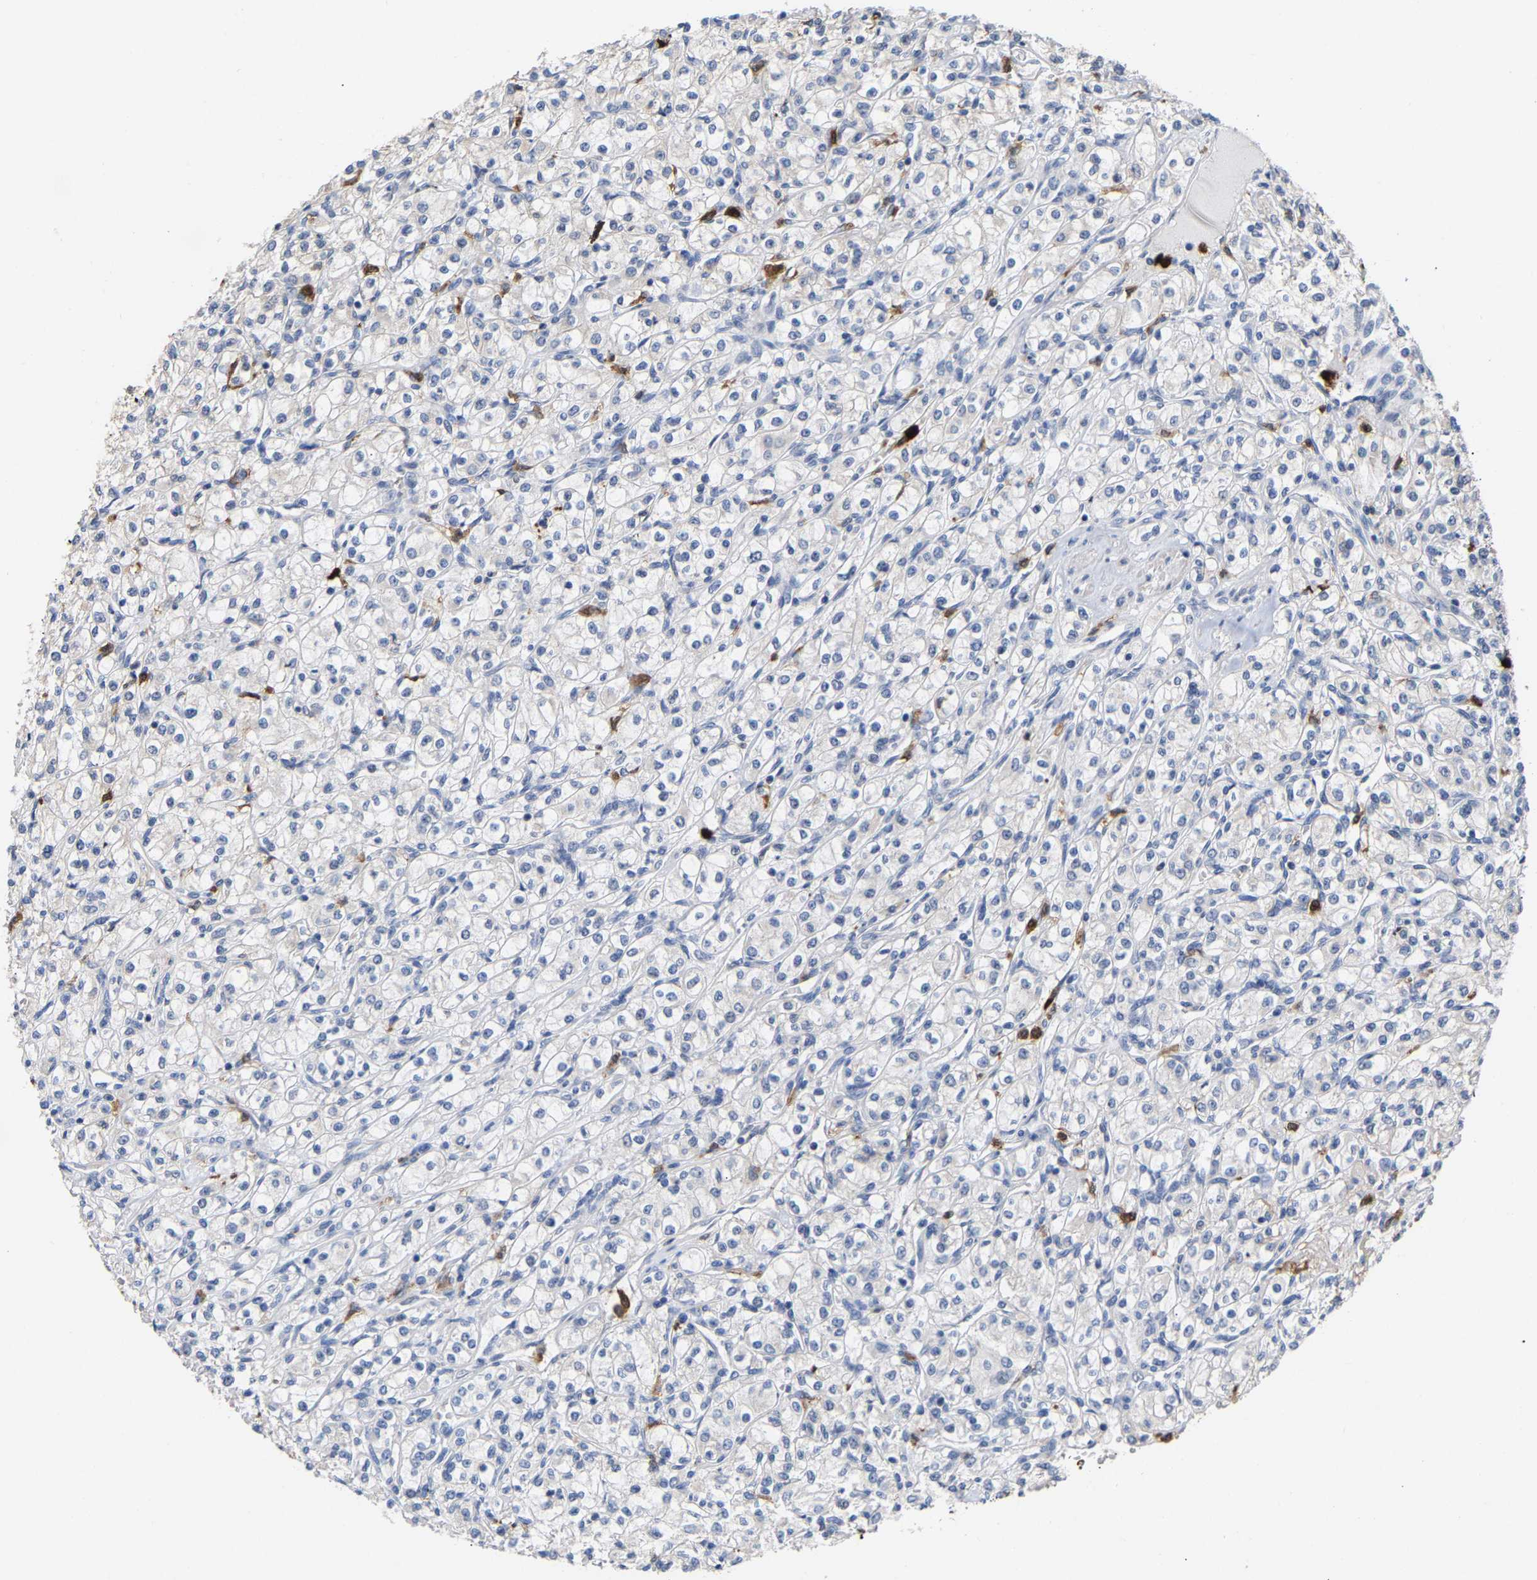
{"staining": {"intensity": "negative", "quantity": "none", "location": "none"}, "tissue": "renal cancer", "cell_type": "Tumor cells", "image_type": "cancer", "snomed": [{"axis": "morphology", "description": "Adenocarcinoma, NOS"}, {"axis": "topography", "description": "Kidney"}], "caption": "Tumor cells show no significant protein positivity in renal cancer. (Stains: DAB immunohistochemistry with hematoxylin counter stain, Microscopy: brightfield microscopy at high magnification).", "gene": "TDRD7", "patient": {"sex": "male", "age": 77}}